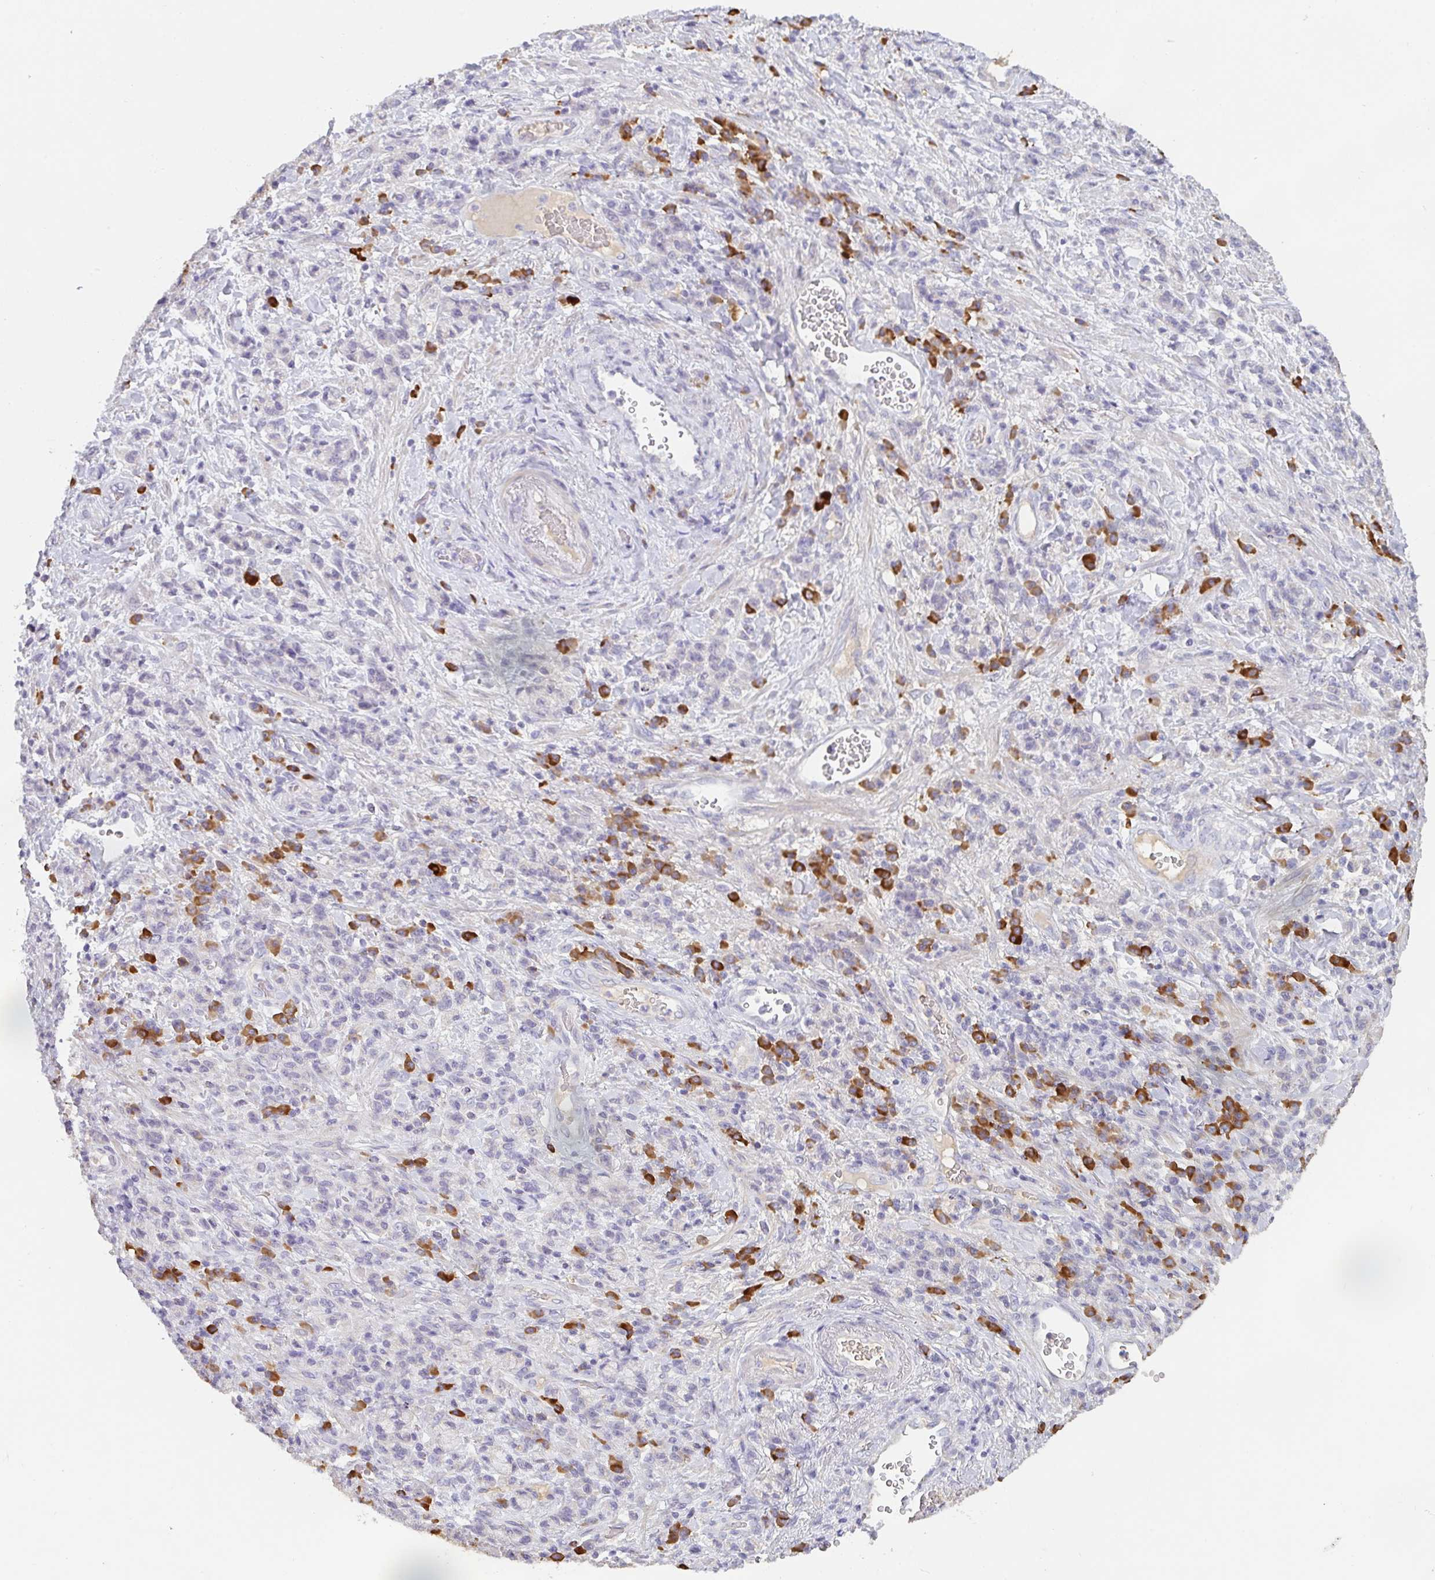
{"staining": {"intensity": "negative", "quantity": "none", "location": "none"}, "tissue": "stomach cancer", "cell_type": "Tumor cells", "image_type": "cancer", "snomed": [{"axis": "morphology", "description": "Adenocarcinoma, NOS"}, {"axis": "topography", "description": "Stomach"}], "caption": "Tumor cells are negative for protein expression in human stomach cancer (adenocarcinoma).", "gene": "ZNF215", "patient": {"sex": "male", "age": 76}}